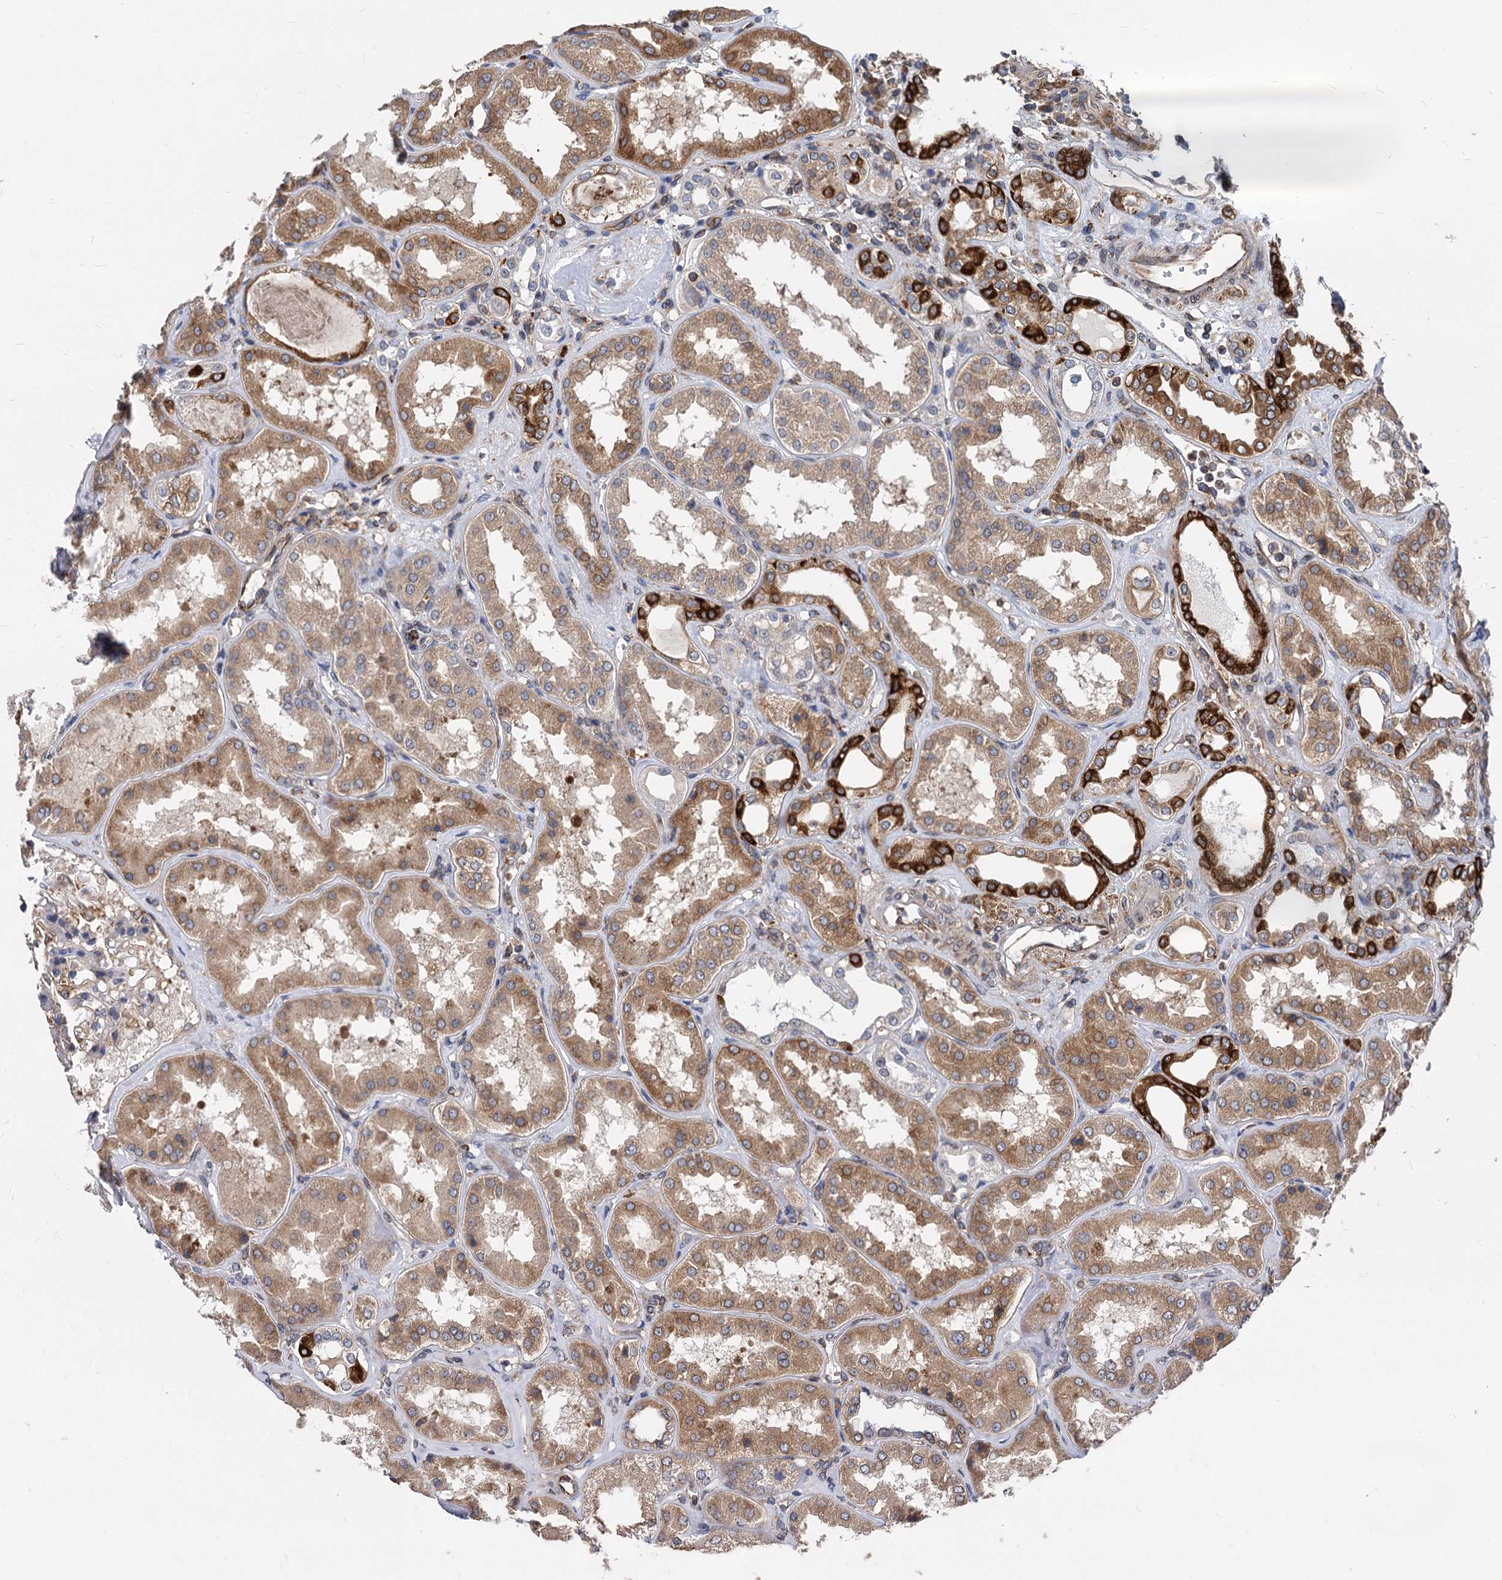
{"staining": {"intensity": "weak", "quantity": "25%-75%", "location": "cytoplasmic/membranous"}, "tissue": "kidney", "cell_type": "Cells in glomeruli", "image_type": "normal", "snomed": [{"axis": "morphology", "description": "Normal tissue, NOS"}, {"axis": "topography", "description": "Kidney"}], "caption": "The immunohistochemical stain labels weak cytoplasmic/membranous staining in cells in glomeruli of unremarkable kidney.", "gene": "STIM1", "patient": {"sex": "female", "age": 56}}